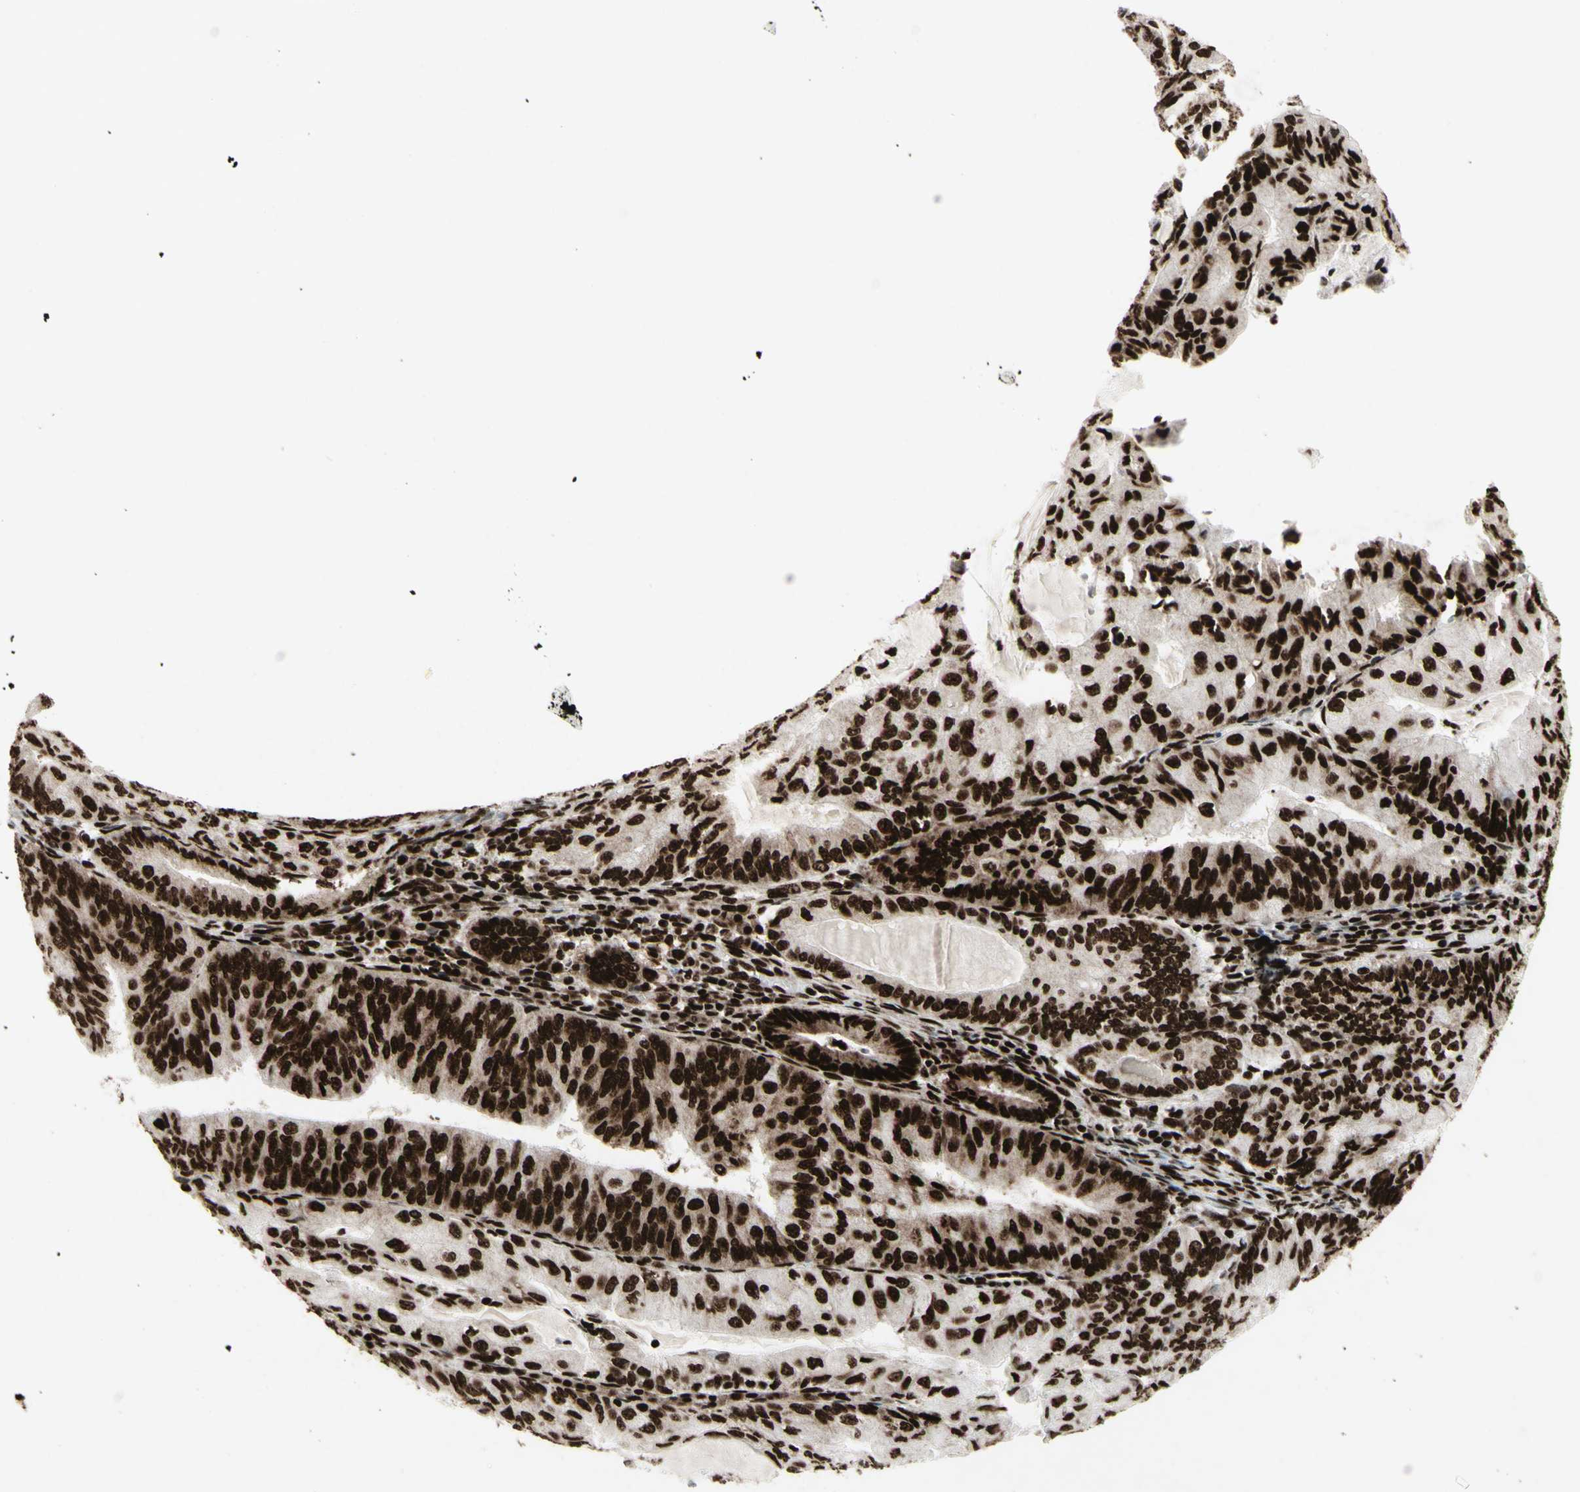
{"staining": {"intensity": "strong", "quantity": ">75%", "location": "nuclear"}, "tissue": "endometrial cancer", "cell_type": "Tumor cells", "image_type": "cancer", "snomed": [{"axis": "morphology", "description": "Adenocarcinoma, NOS"}, {"axis": "topography", "description": "Endometrium"}], "caption": "A histopathology image showing strong nuclear expression in approximately >75% of tumor cells in adenocarcinoma (endometrial), as visualized by brown immunohistochemical staining.", "gene": "U2AF2", "patient": {"sex": "female", "age": 81}}